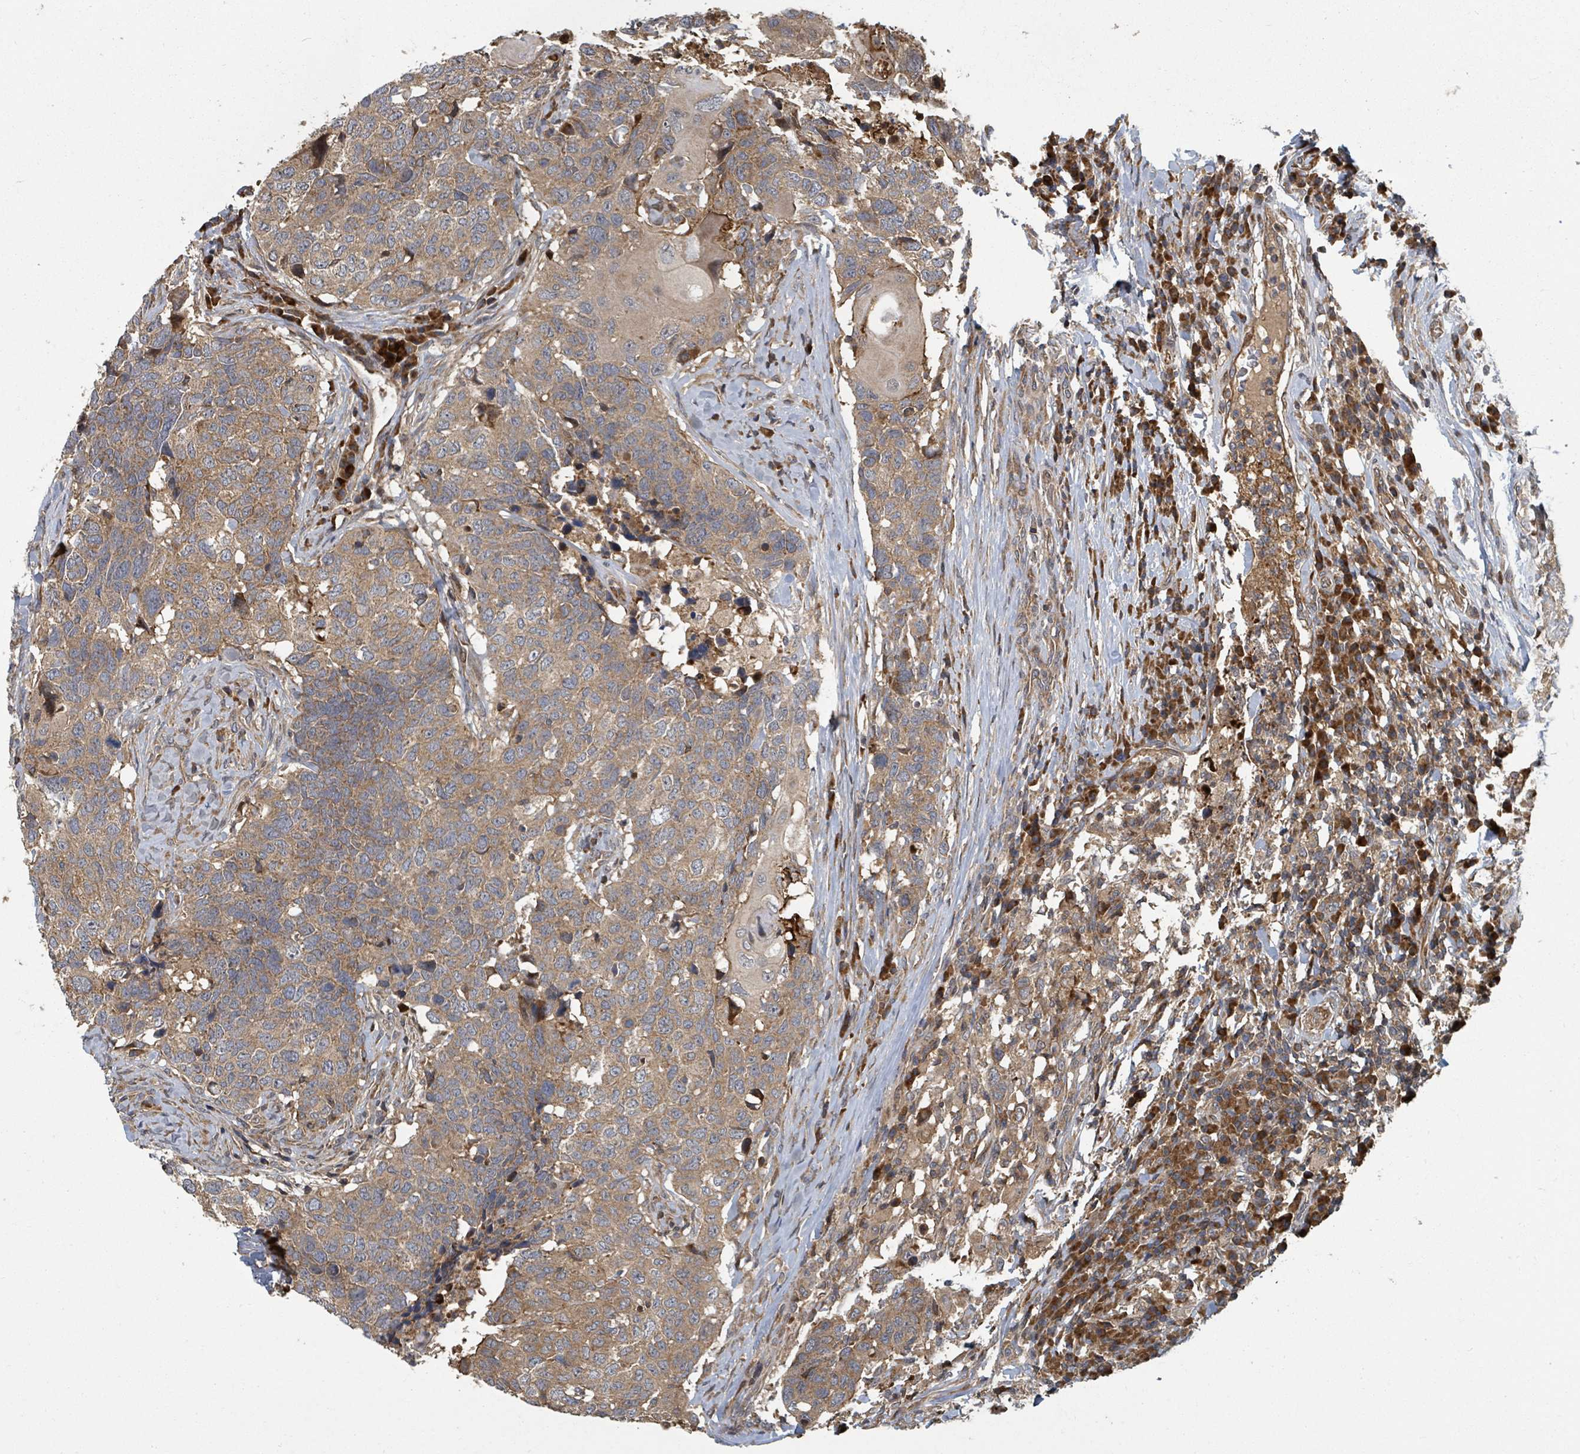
{"staining": {"intensity": "moderate", "quantity": ">75%", "location": "cytoplasmic/membranous"}, "tissue": "head and neck cancer", "cell_type": "Tumor cells", "image_type": "cancer", "snomed": [{"axis": "morphology", "description": "Normal tissue, NOS"}, {"axis": "morphology", "description": "Squamous cell carcinoma, NOS"}, {"axis": "topography", "description": "Skeletal muscle"}, {"axis": "topography", "description": "Vascular tissue"}, {"axis": "topography", "description": "Peripheral nerve tissue"}, {"axis": "topography", "description": "Head-Neck"}], "caption": "This image reveals immunohistochemistry (IHC) staining of head and neck cancer (squamous cell carcinoma), with medium moderate cytoplasmic/membranous staining in approximately >75% of tumor cells.", "gene": "DPM1", "patient": {"sex": "male", "age": 66}}